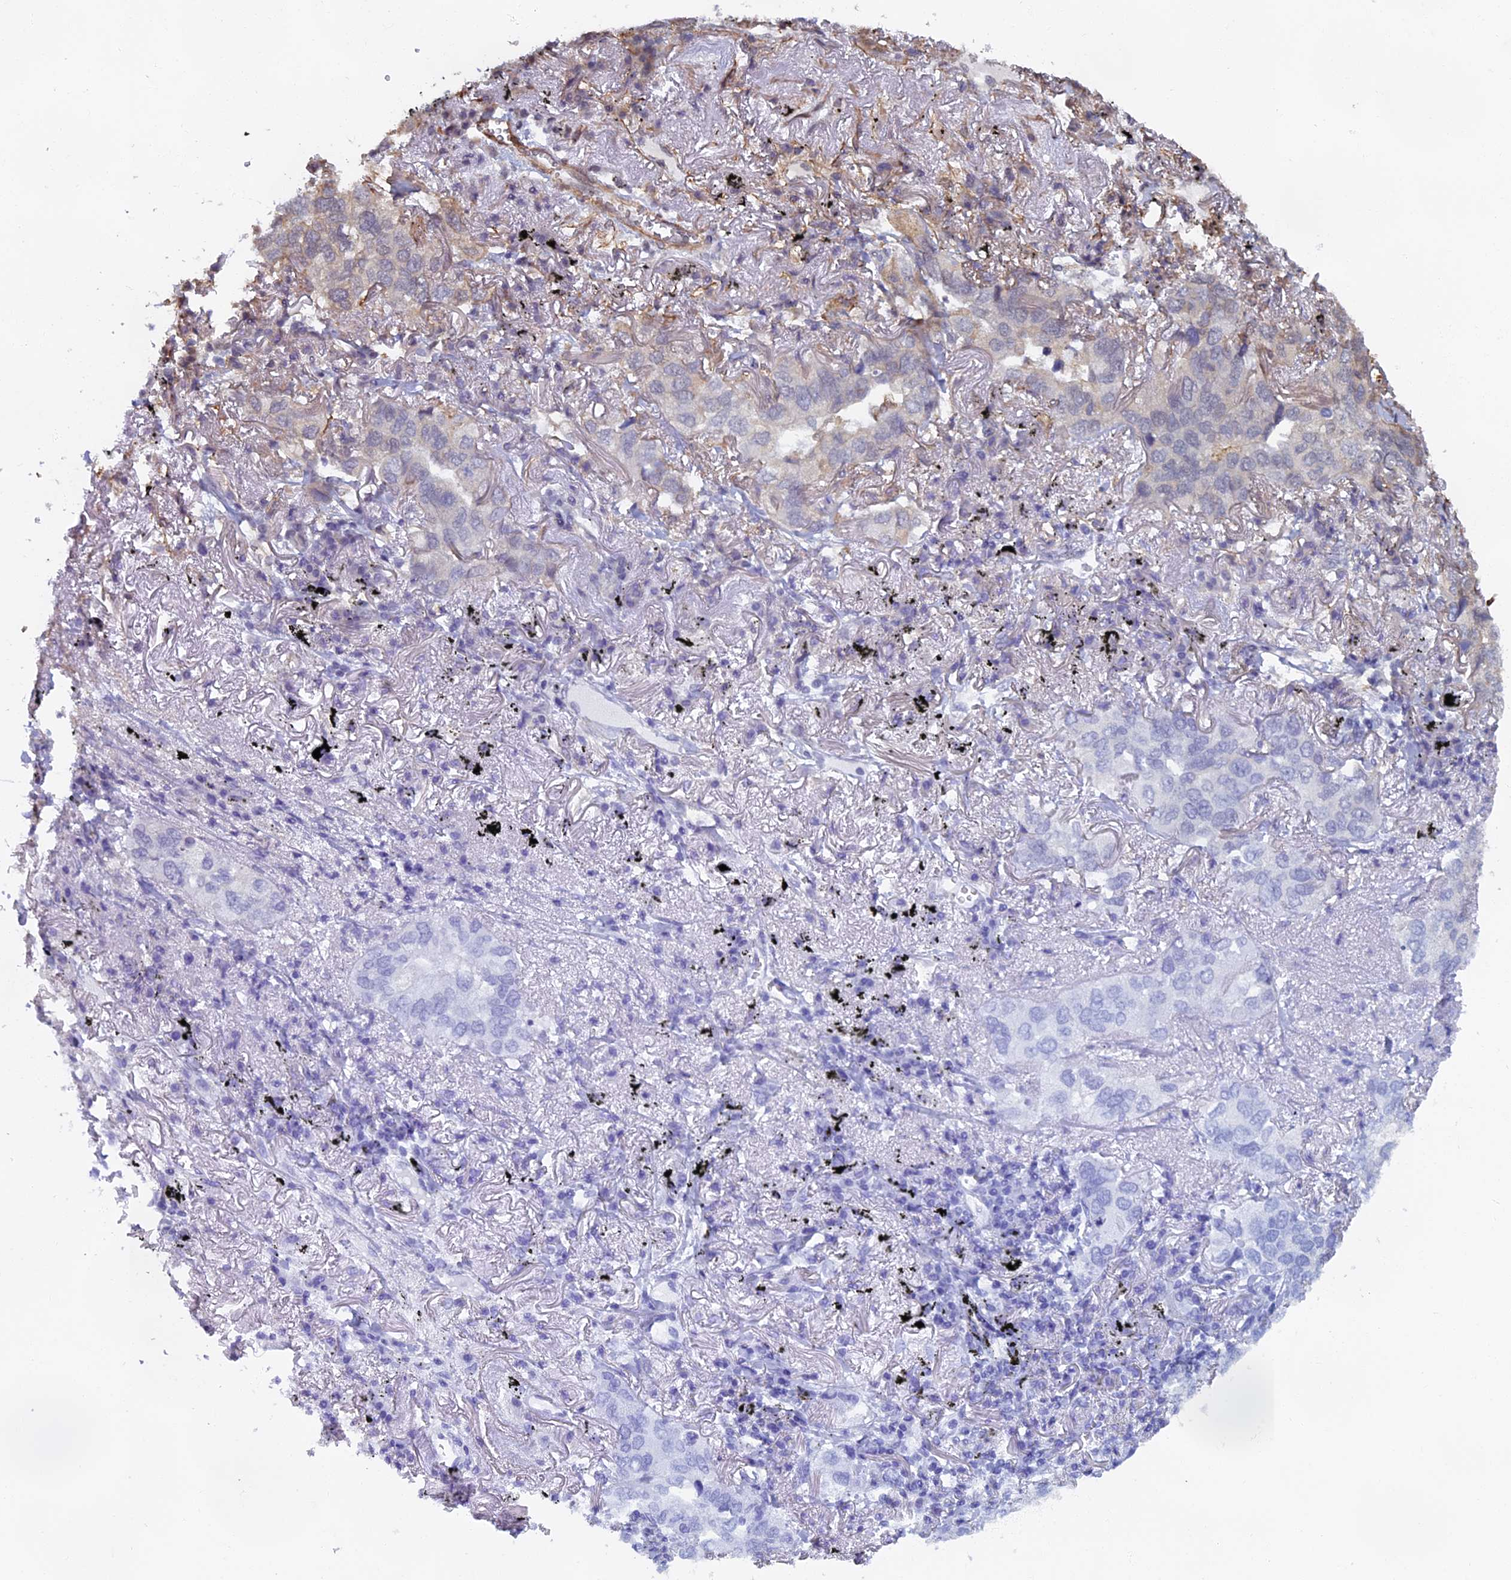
{"staining": {"intensity": "negative", "quantity": "none", "location": "none"}, "tissue": "lung cancer", "cell_type": "Tumor cells", "image_type": "cancer", "snomed": [{"axis": "morphology", "description": "Adenocarcinoma, NOS"}, {"axis": "topography", "description": "Lung"}], "caption": "Micrograph shows no significant protein staining in tumor cells of adenocarcinoma (lung). (IHC, brightfield microscopy, high magnification).", "gene": "CTDP1", "patient": {"sex": "male", "age": 65}}